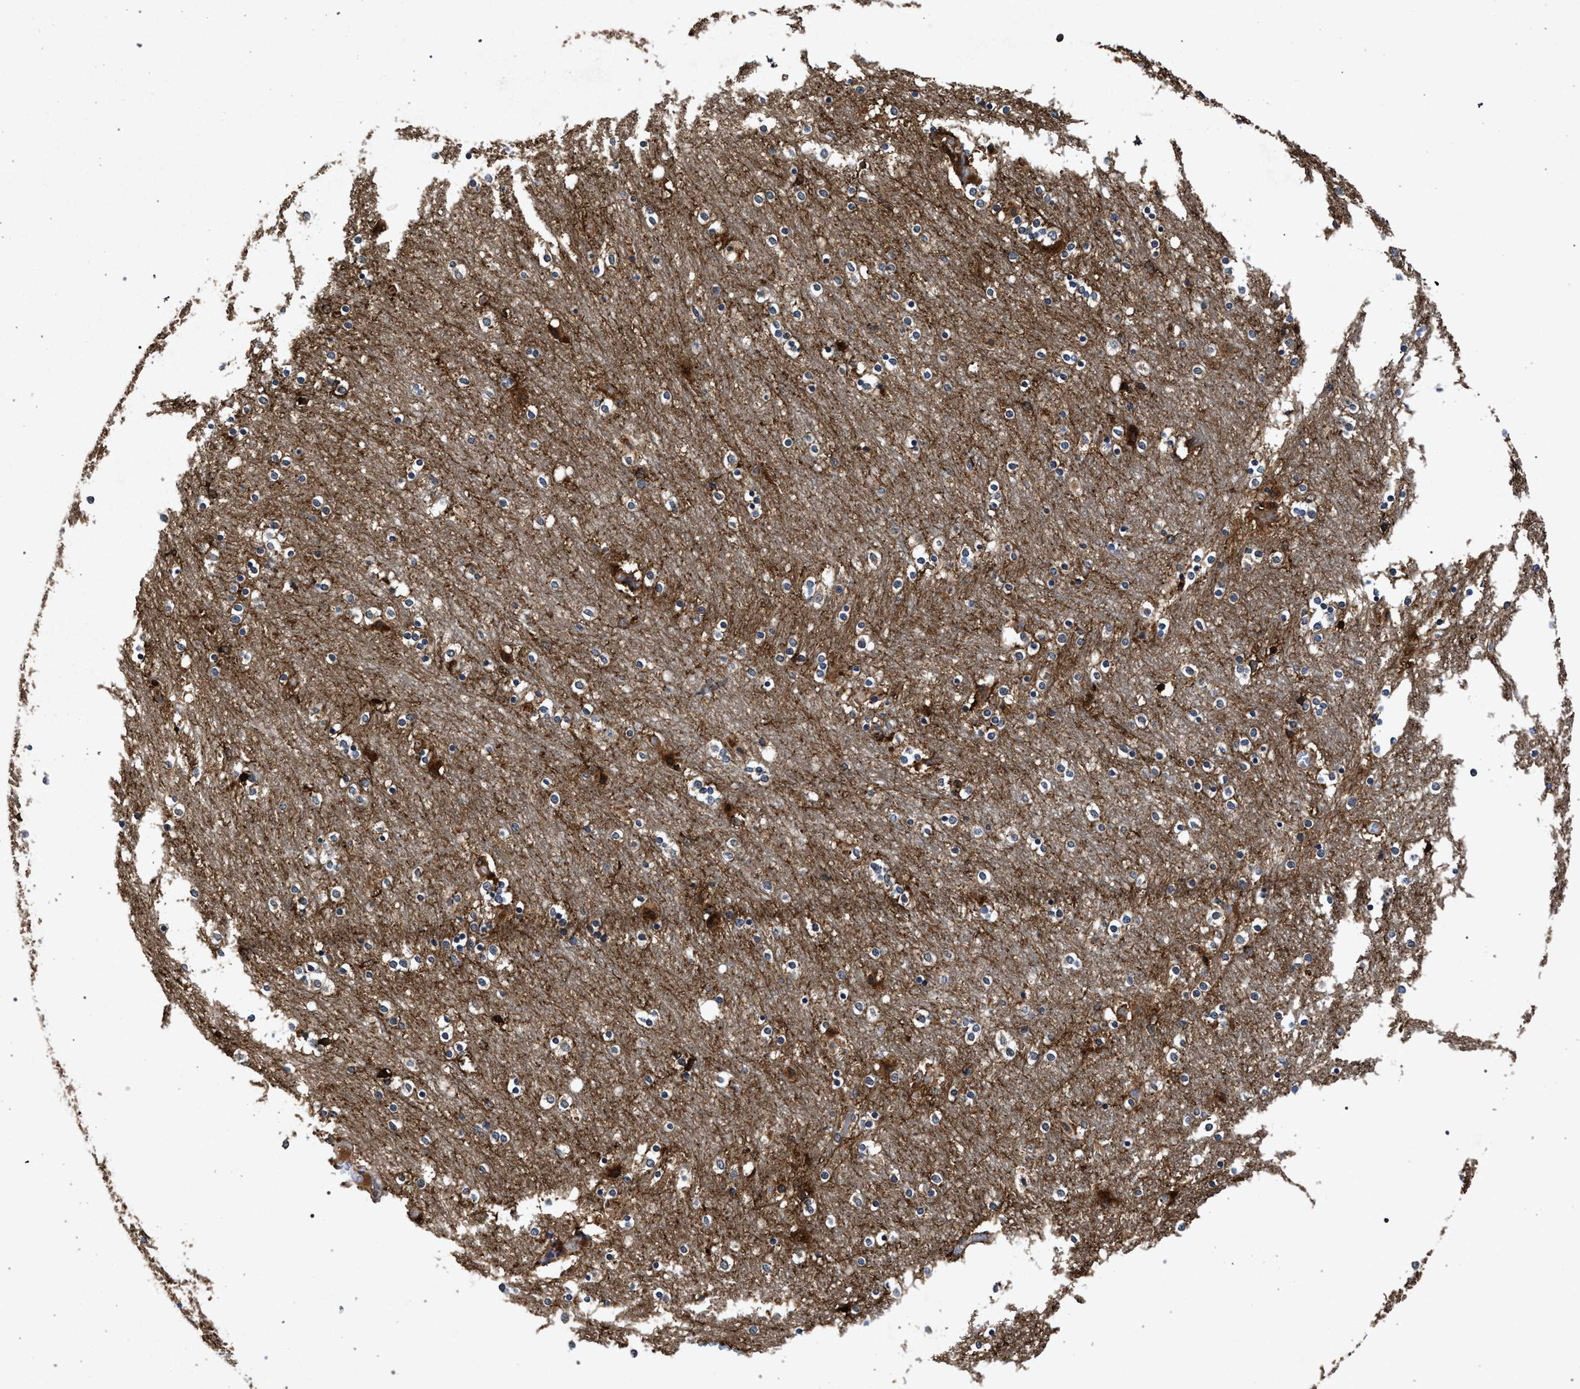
{"staining": {"intensity": "strong", "quantity": "25%-75%", "location": "cytoplasmic/membranous"}, "tissue": "caudate", "cell_type": "Glial cells", "image_type": "normal", "snomed": [{"axis": "morphology", "description": "Normal tissue, NOS"}, {"axis": "topography", "description": "Lateral ventricle wall"}], "caption": "Unremarkable caudate was stained to show a protein in brown. There is high levels of strong cytoplasmic/membranous staining in about 25%-75% of glial cells.", "gene": "MARCKS", "patient": {"sex": "female", "age": 54}}